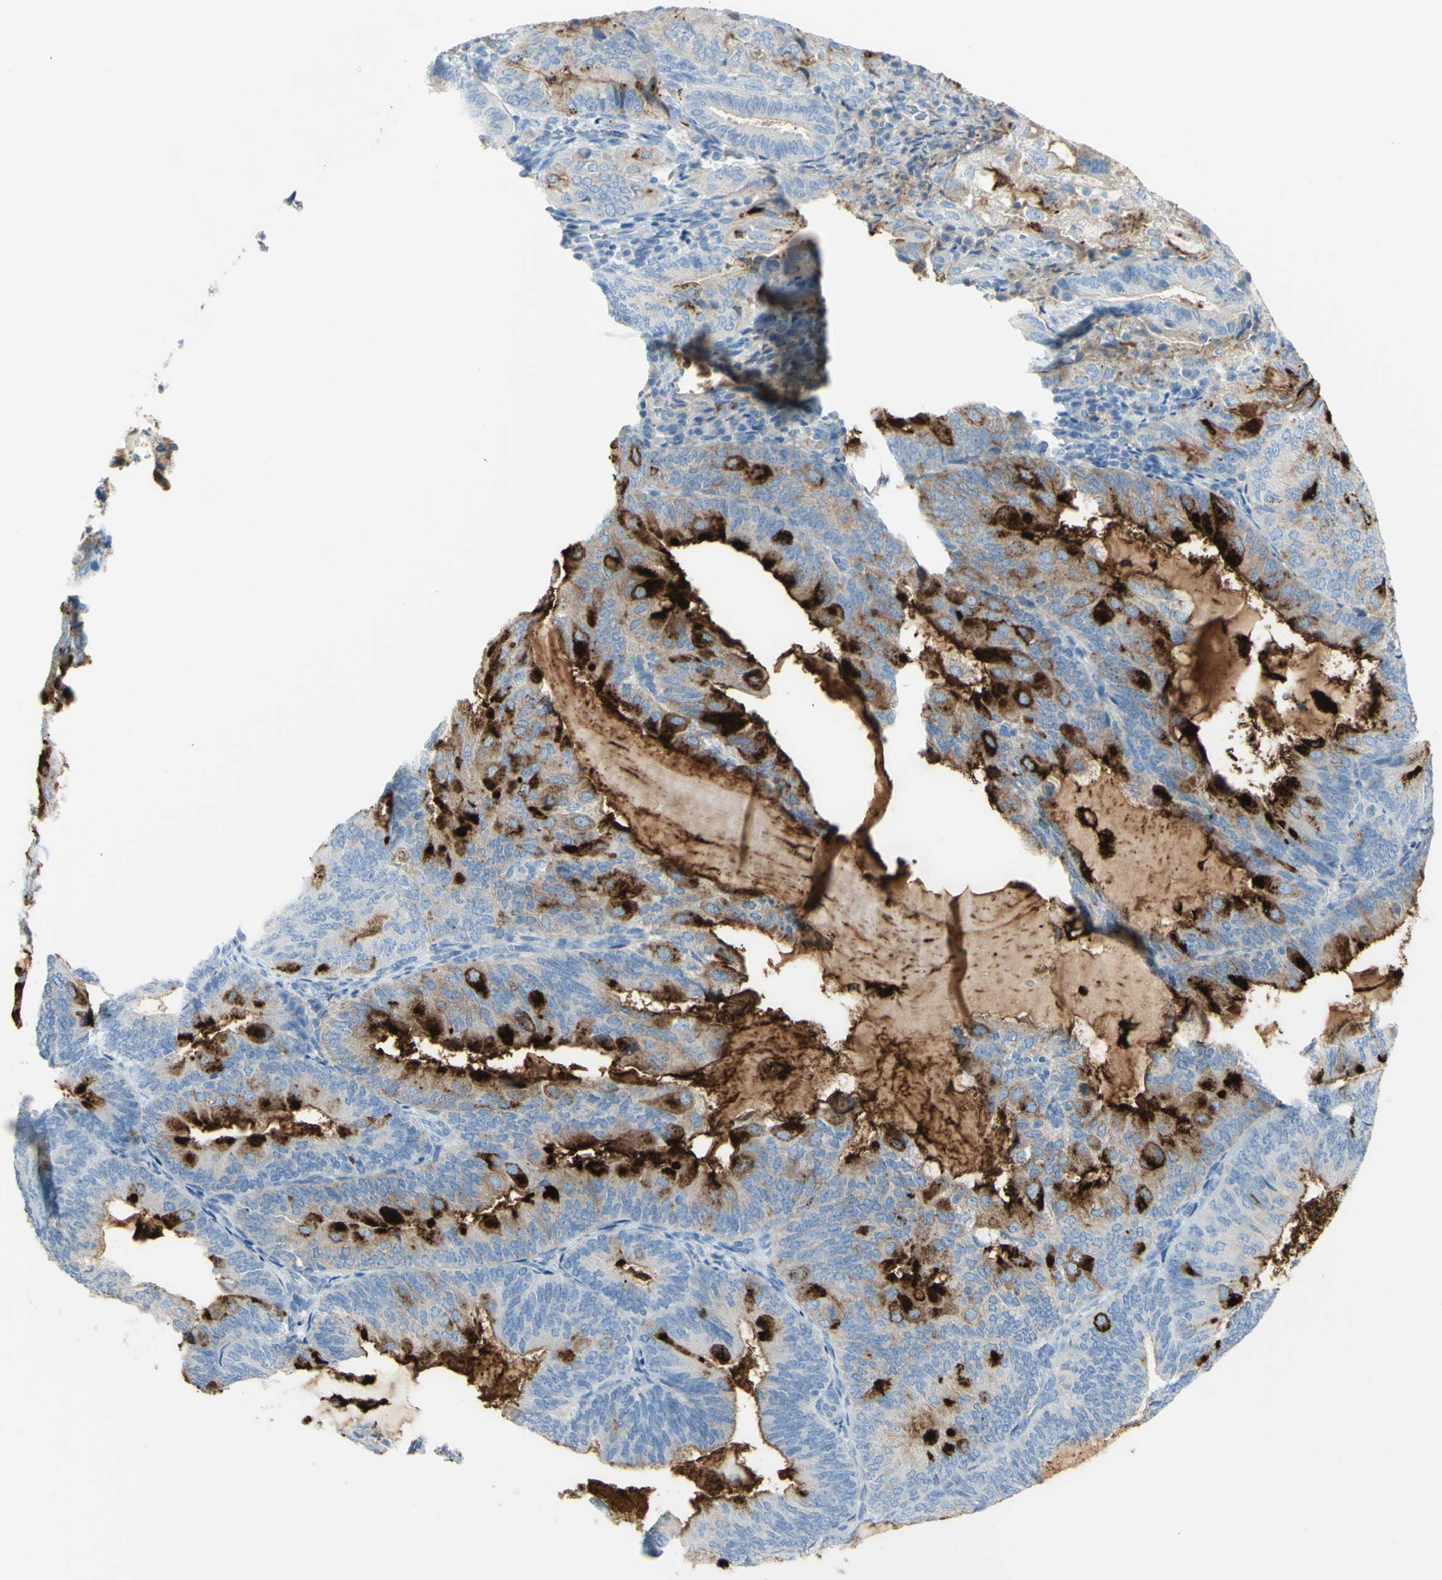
{"staining": {"intensity": "strong", "quantity": "<25%", "location": "cytoplasmic/membranous"}, "tissue": "endometrial cancer", "cell_type": "Tumor cells", "image_type": "cancer", "snomed": [{"axis": "morphology", "description": "Adenocarcinoma, NOS"}, {"axis": "topography", "description": "Endometrium"}], "caption": "A high-resolution micrograph shows immunohistochemistry staining of endometrial cancer, which demonstrates strong cytoplasmic/membranous expression in approximately <25% of tumor cells.", "gene": "TSPAN1", "patient": {"sex": "female", "age": 81}}